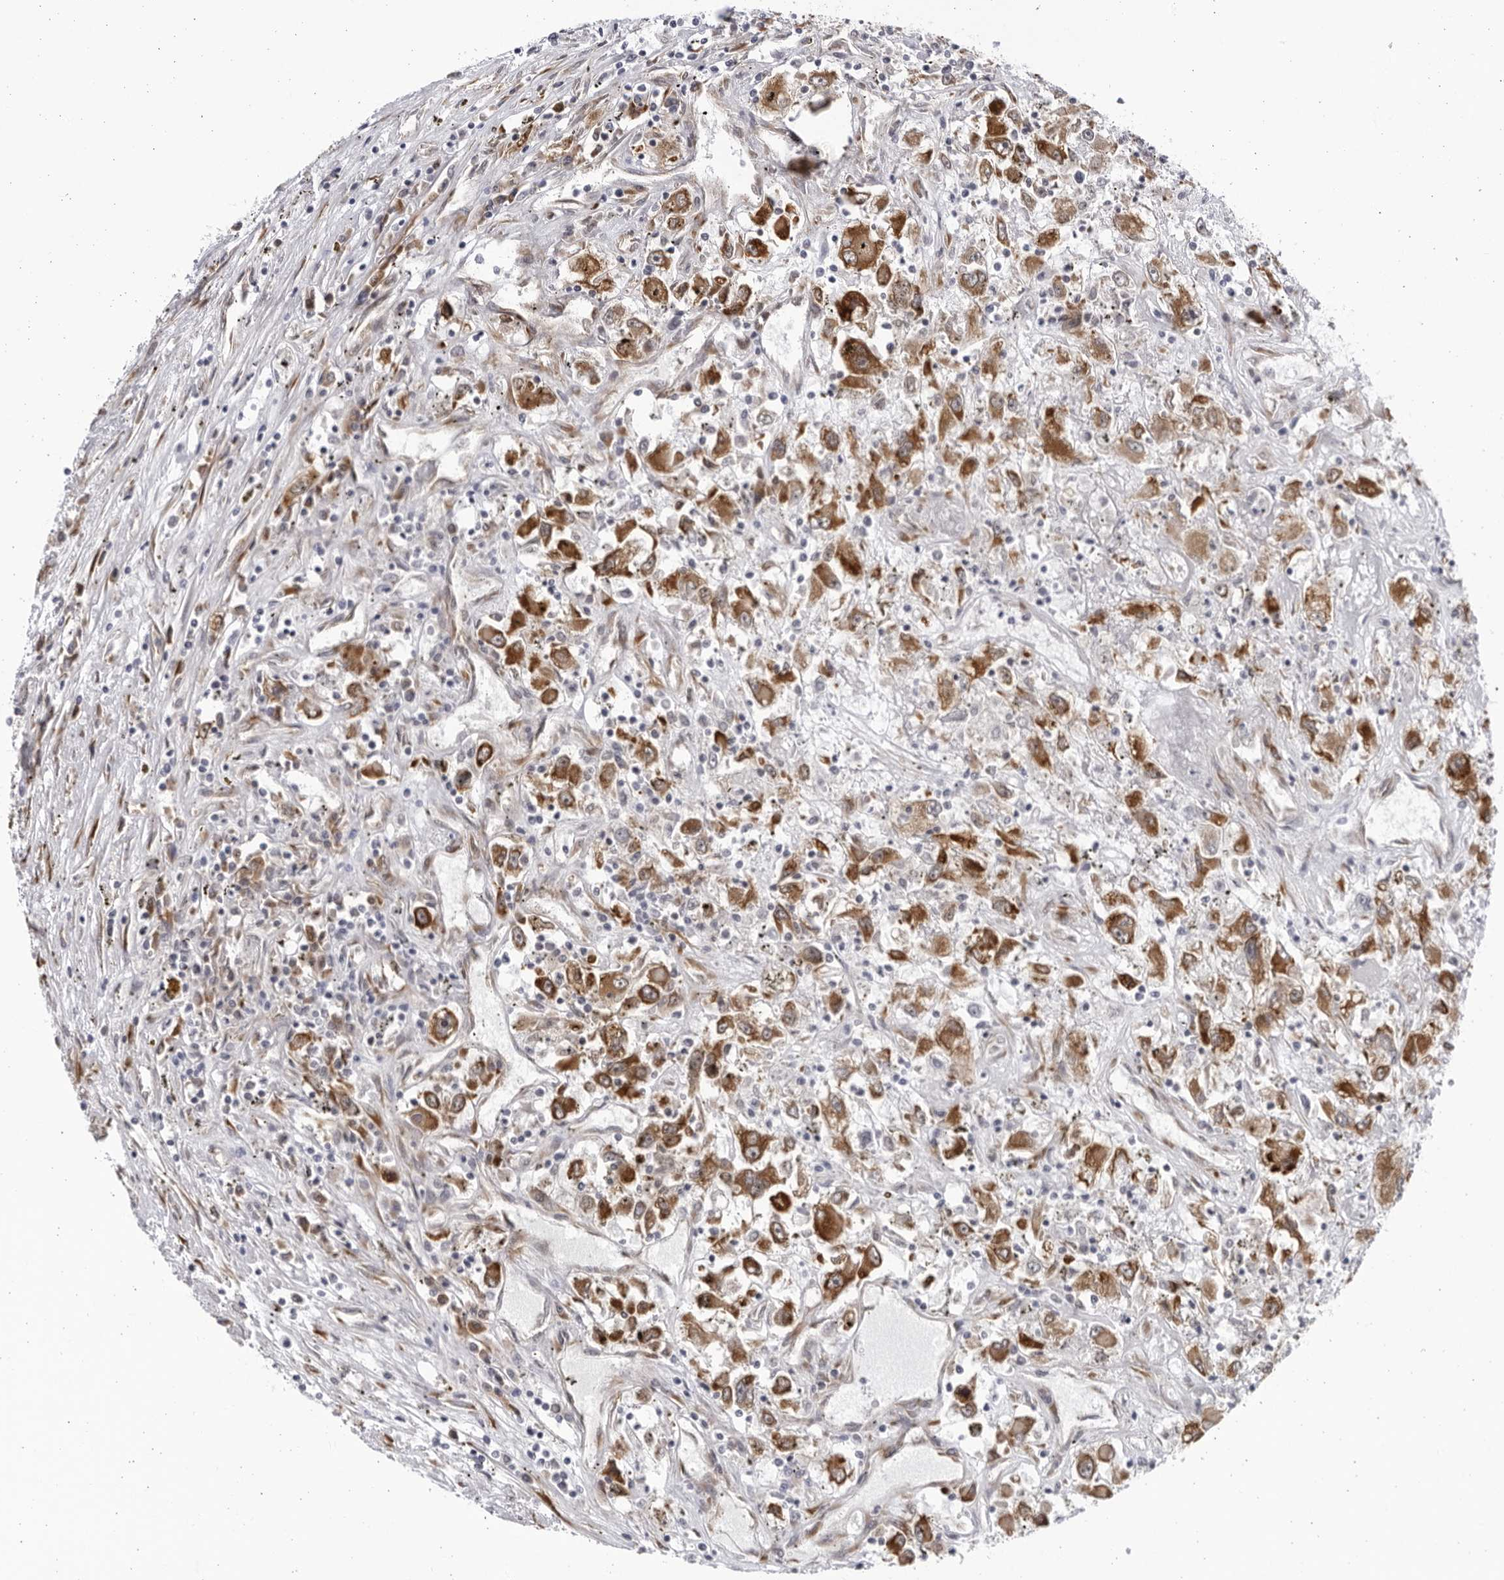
{"staining": {"intensity": "moderate", "quantity": "25%-75%", "location": "cytoplasmic/membranous"}, "tissue": "renal cancer", "cell_type": "Tumor cells", "image_type": "cancer", "snomed": [{"axis": "morphology", "description": "Adenocarcinoma, NOS"}, {"axis": "topography", "description": "Kidney"}], "caption": "A medium amount of moderate cytoplasmic/membranous expression is identified in about 25%-75% of tumor cells in renal adenocarcinoma tissue.", "gene": "BMP2K", "patient": {"sex": "female", "age": 52}}